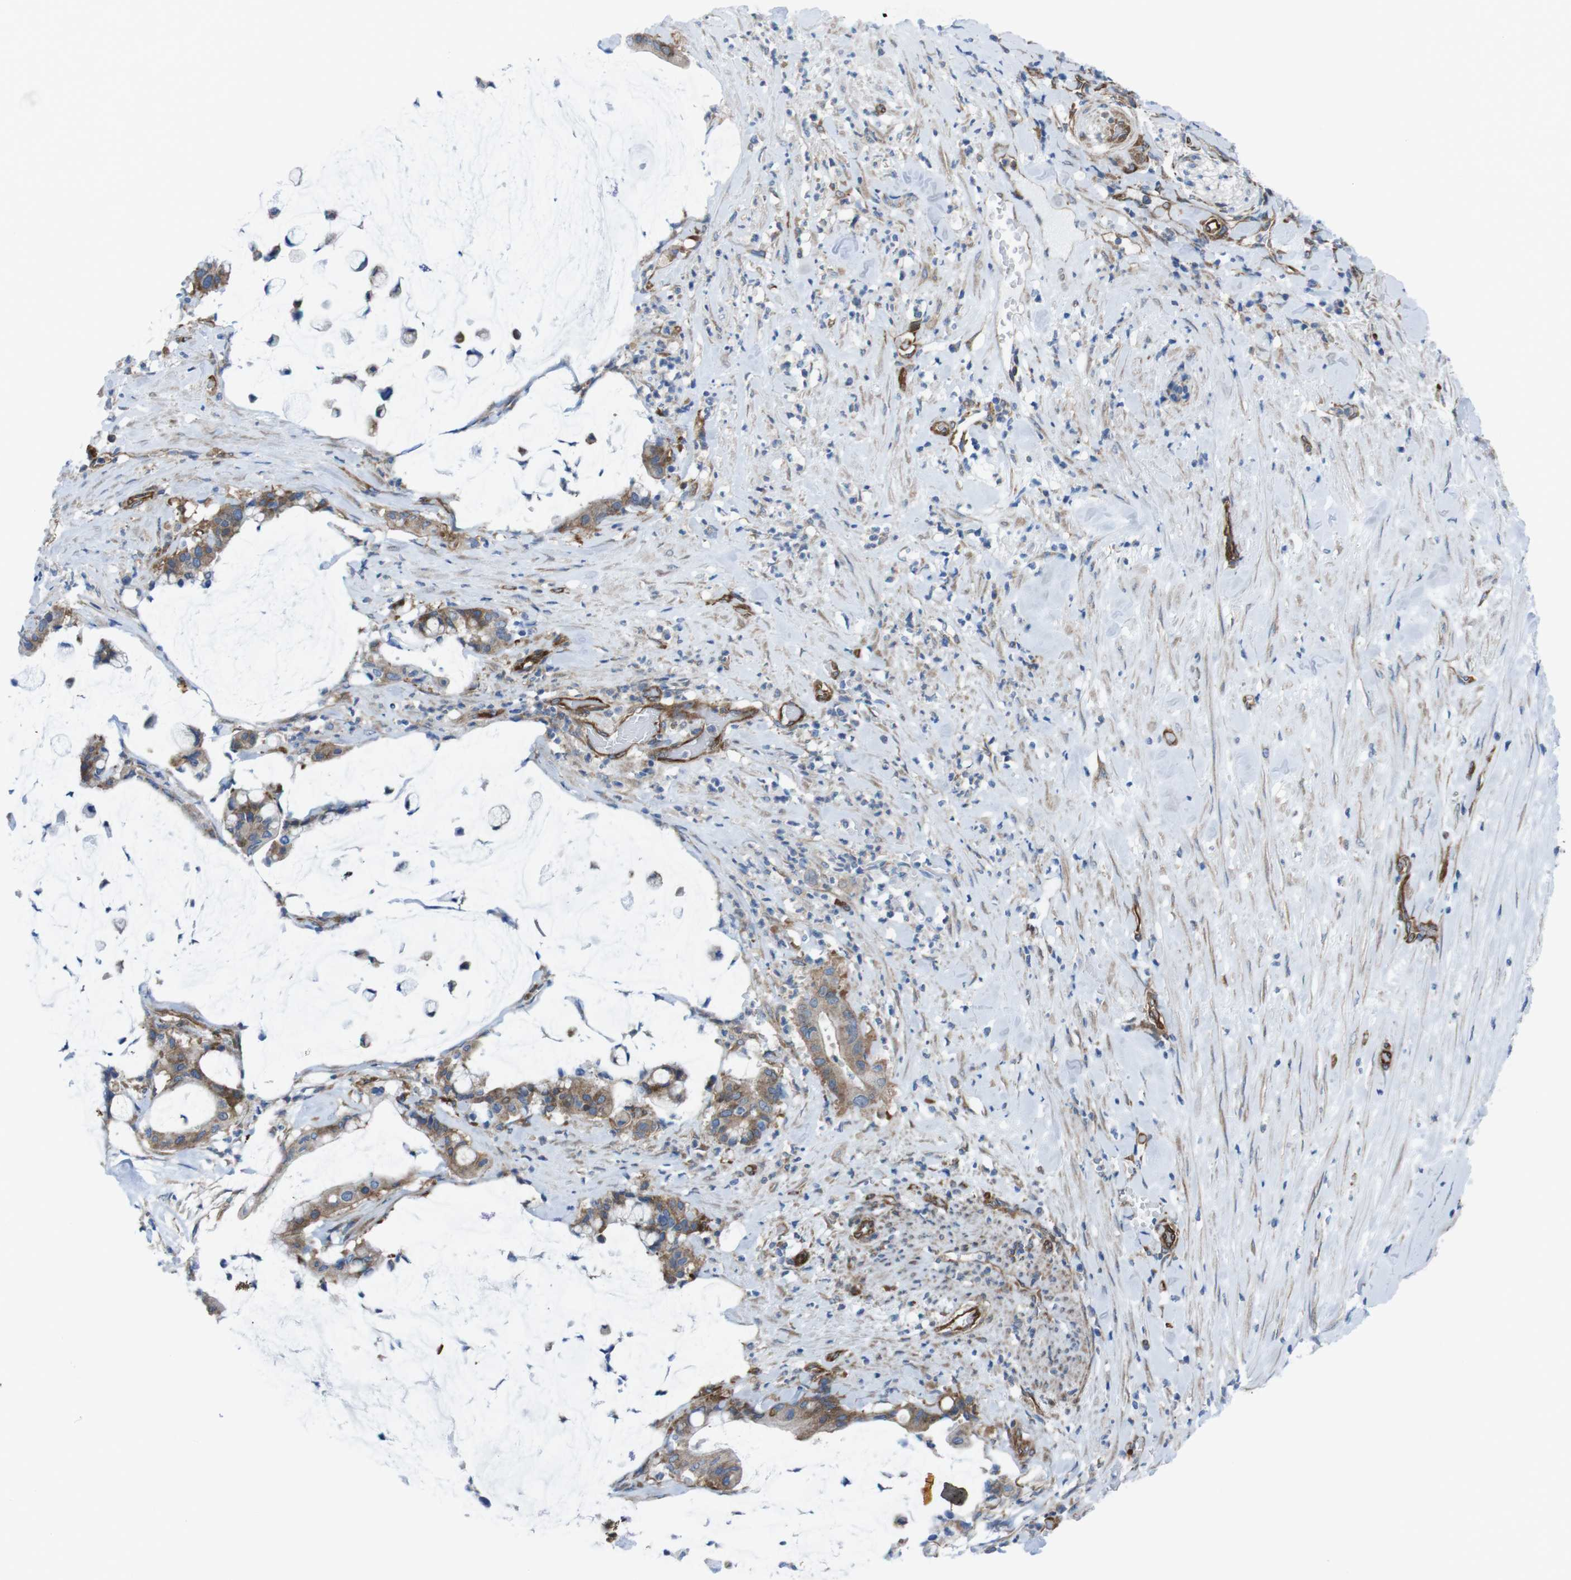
{"staining": {"intensity": "moderate", "quantity": ">75%", "location": "cytoplasmic/membranous"}, "tissue": "pancreatic cancer", "cell_type": "Tumor cells", "image_type": "cancer", "snomed": [{"axis": "morphology", "description": "Adenocarcinoma, NOS"}, {"axis": "topography", "description": "Pancreas"}], "caption": "Human pancreatic adenocarcinoma stained for a protein (brown) reveals moderate cytoplasmic/membranous positive staining in approximately >75% of tumor cells.", "gene": "DIAPH2", "patient": {"sex": "male", "age": 41}}